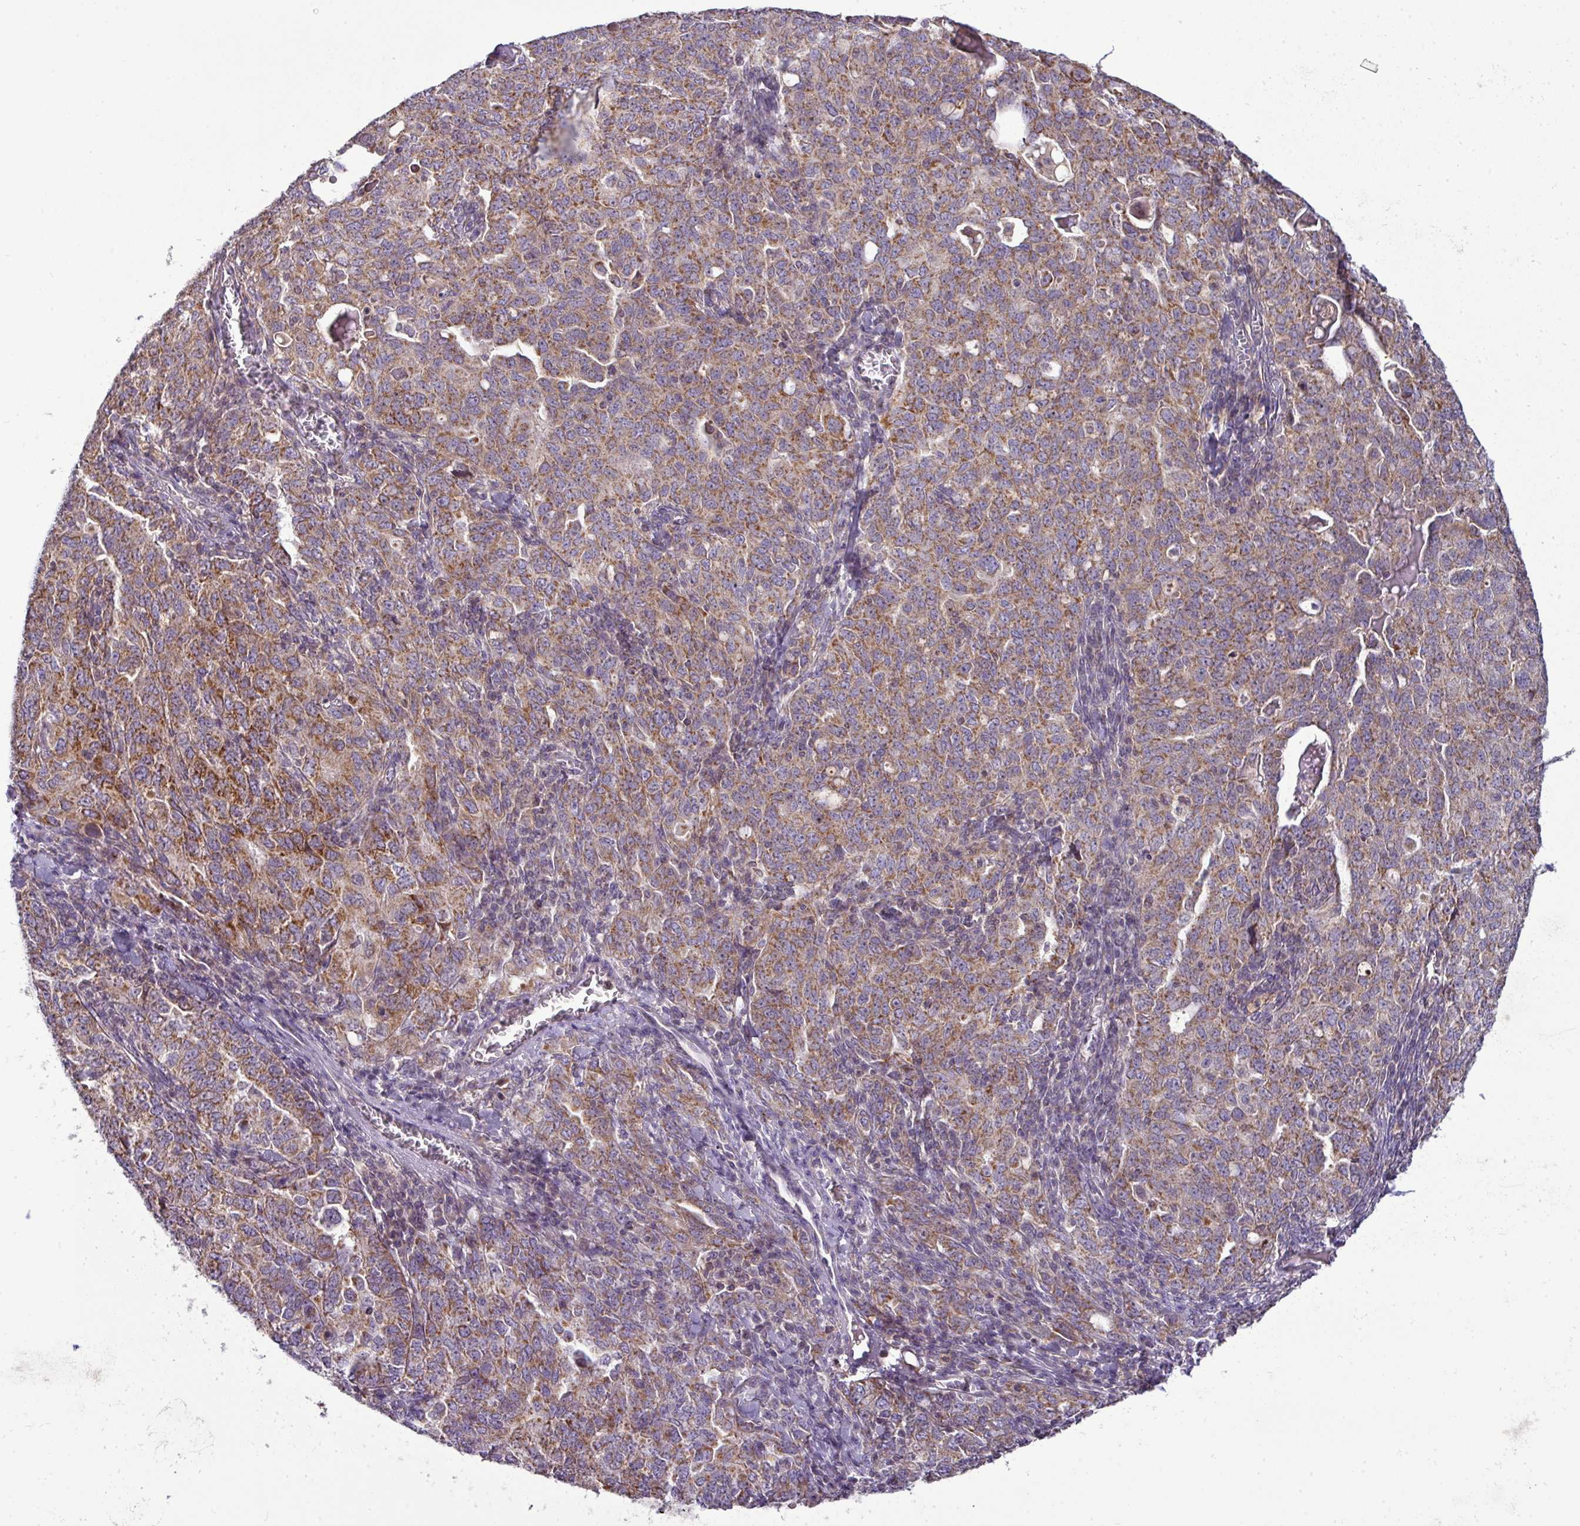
{"staining": {"intensity": "moderate", "quantity": ">75%", "location": "cytoplasmic/membranous"}, "tissue": "ovarian cancer", "cell_type": "Tumor cells", "image_type": "cancer", "snomed": [{"axis": "morphology", "description": "Carcinoma, endometroid"}, {"axis": "topography", "description": "Ovary"}], "caption": "Immunohistochemistry of human ovarian cancer exhibits medium levels of moderate cytoplasmic/membranous staining in about >75% of tumor cells.", "gene": "TRAPPC1", "patient": {"sex": "female", "age": 62}}